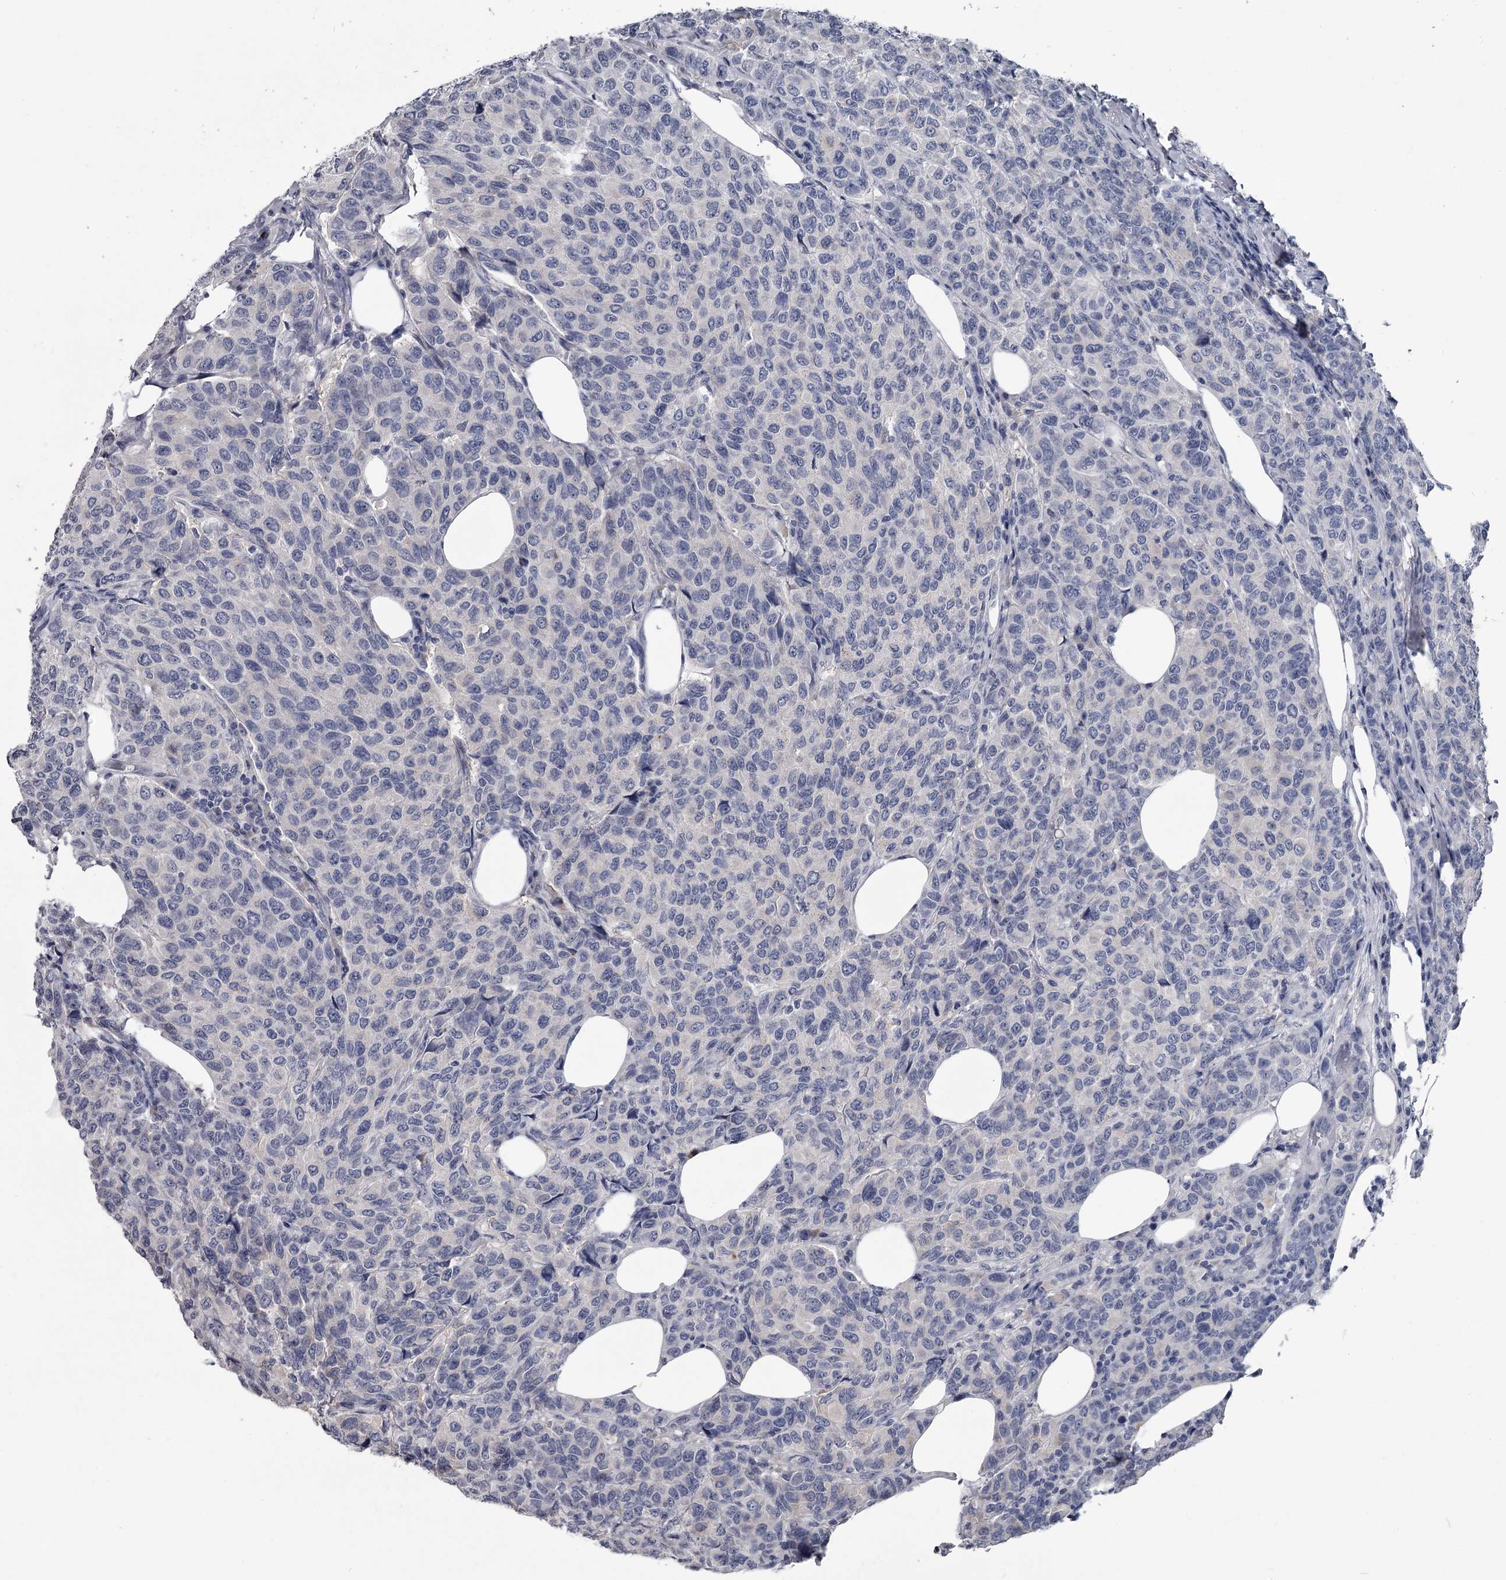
{"staining": {"intensity": "negative", "quantity": "none", "location": "none"}, "tissue": "breast cancer", "cell_type": "Tumor cells", "image_type": "cancer", "snomed": [{"axis": "morphology", "description": "Duct carcinoma"}, {"axis": "topography", "description": "Breast"}], "caption": "This is an immunohistochemistry photomicrograph of human breast cancer (infiltrating ductal carcinoma). There is no positivity in tumor cells.", "gene": "DAO", "patient": {"sex": "female", "age": 55}}